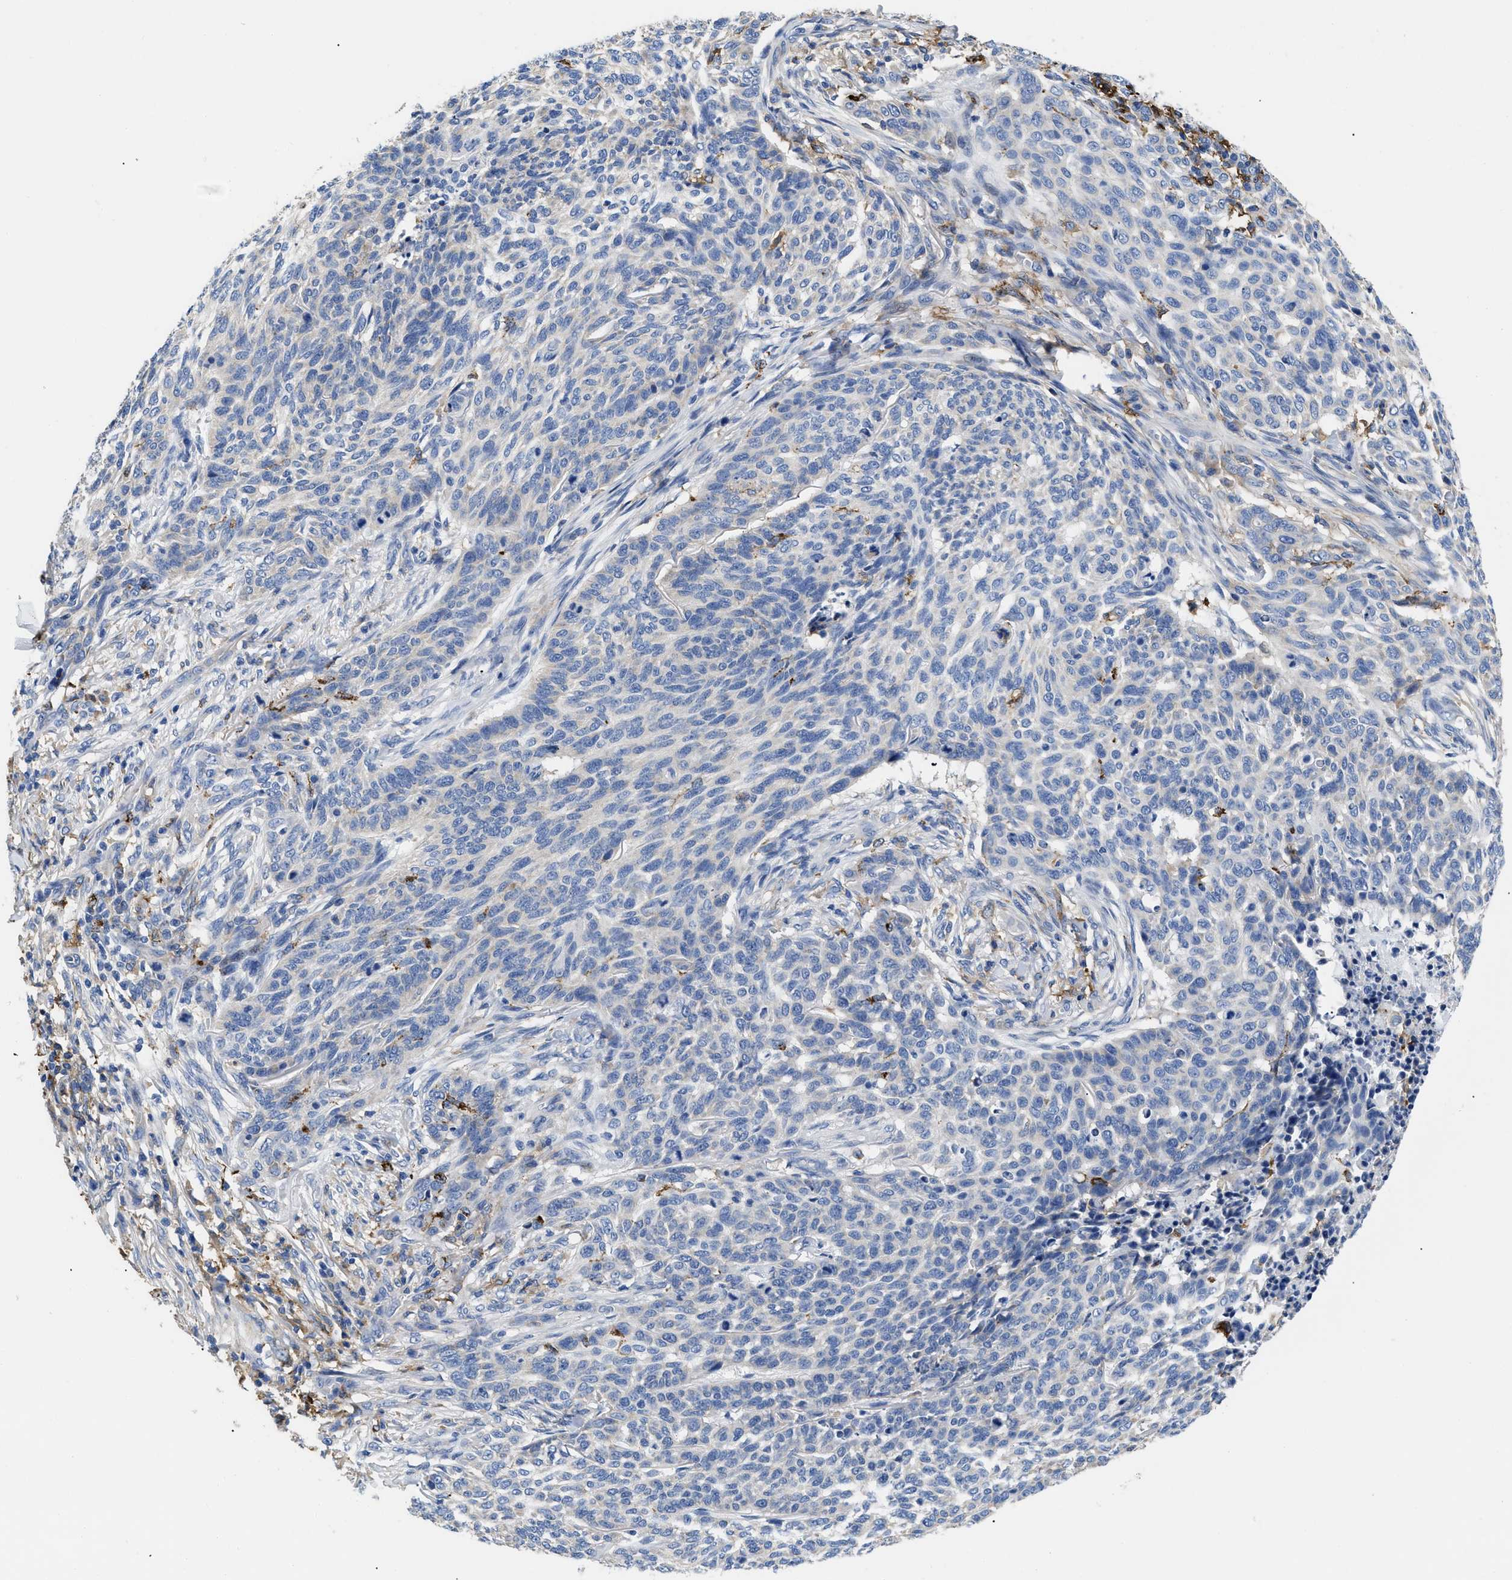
{"staining": {"intensity": "negative", "quantity": "none", "location": "none"}, "tissue": "skin cancer", "cell_type": "Tumor cells", "image_type": "cancer", "snomed": [{"axis": "morphology", "description": "Basal cell carcinoma"}, {"axis": "topography", "description": "Skin"}], "caption": "Immunohistochemistry (IHC) histopathology image of neoplastic tissue: skin basal cell carcinoma stained with DAB (3,3'-diaminobenzidine) demonstrates no significant protein positivity in tumor cells.", "gene": "HLA-DPA1", "patient": {"sex": "male", "age": 85}}